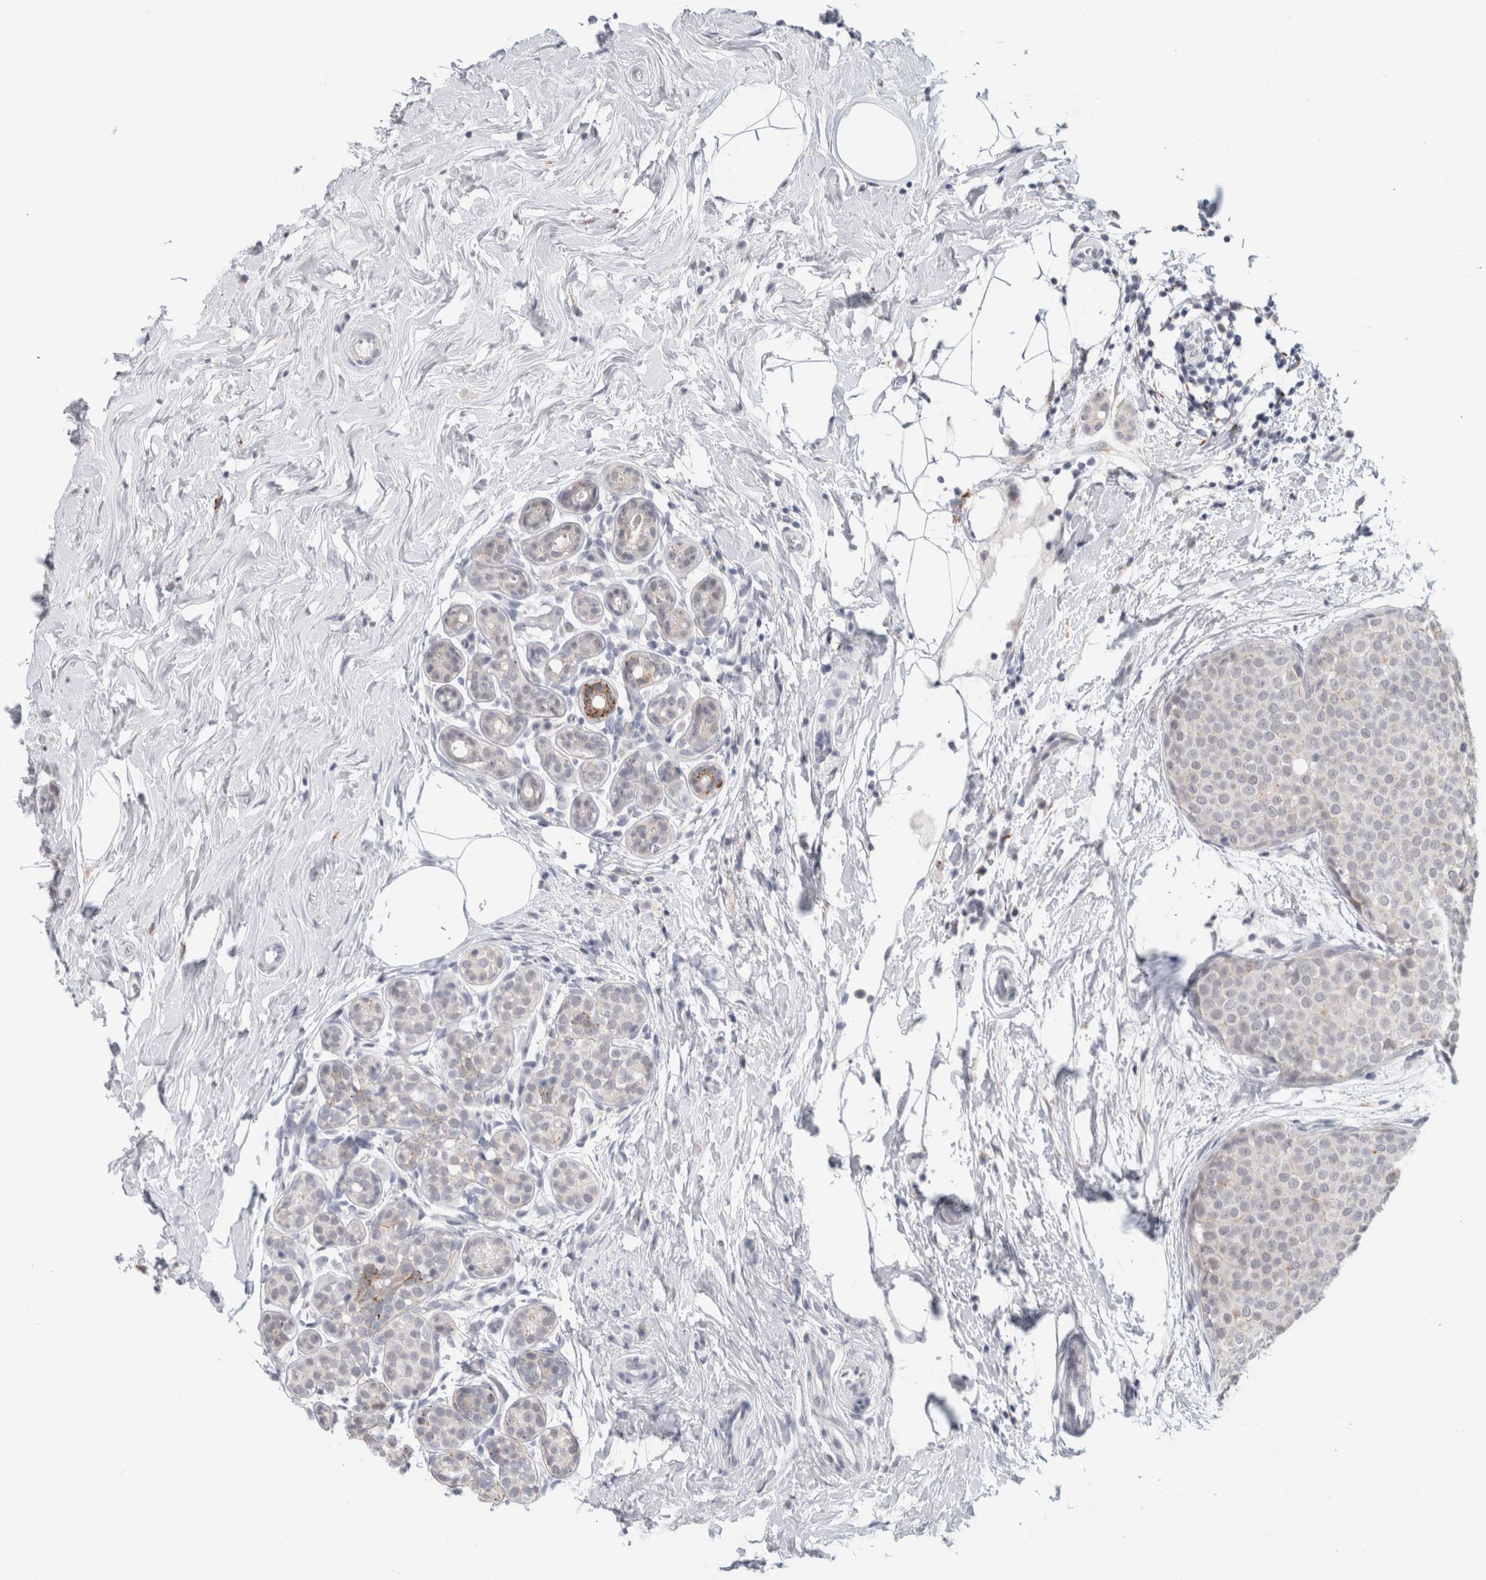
{"staining": {"intensity": "negative", "quantity": "none", "location": "none"}, "tissue": "breast cancer", "cell_type": "Tumor cells", "image_type": "cancer", "snomed": [{"axis": "morphology", "description": "Lobular carcinoma, in situ"}, {"axis": "morphology", "description": "Lobular carcinoma"}, {"axis": "topography", "description": "Breast"}], "caption": "Immunohistochemical staining of human lobular carcinoma in situ (breast) demonstrates no significant staining in tumor cells.", "gene": "NIPA1", "patient": {"sex": "female", "age": 41}}